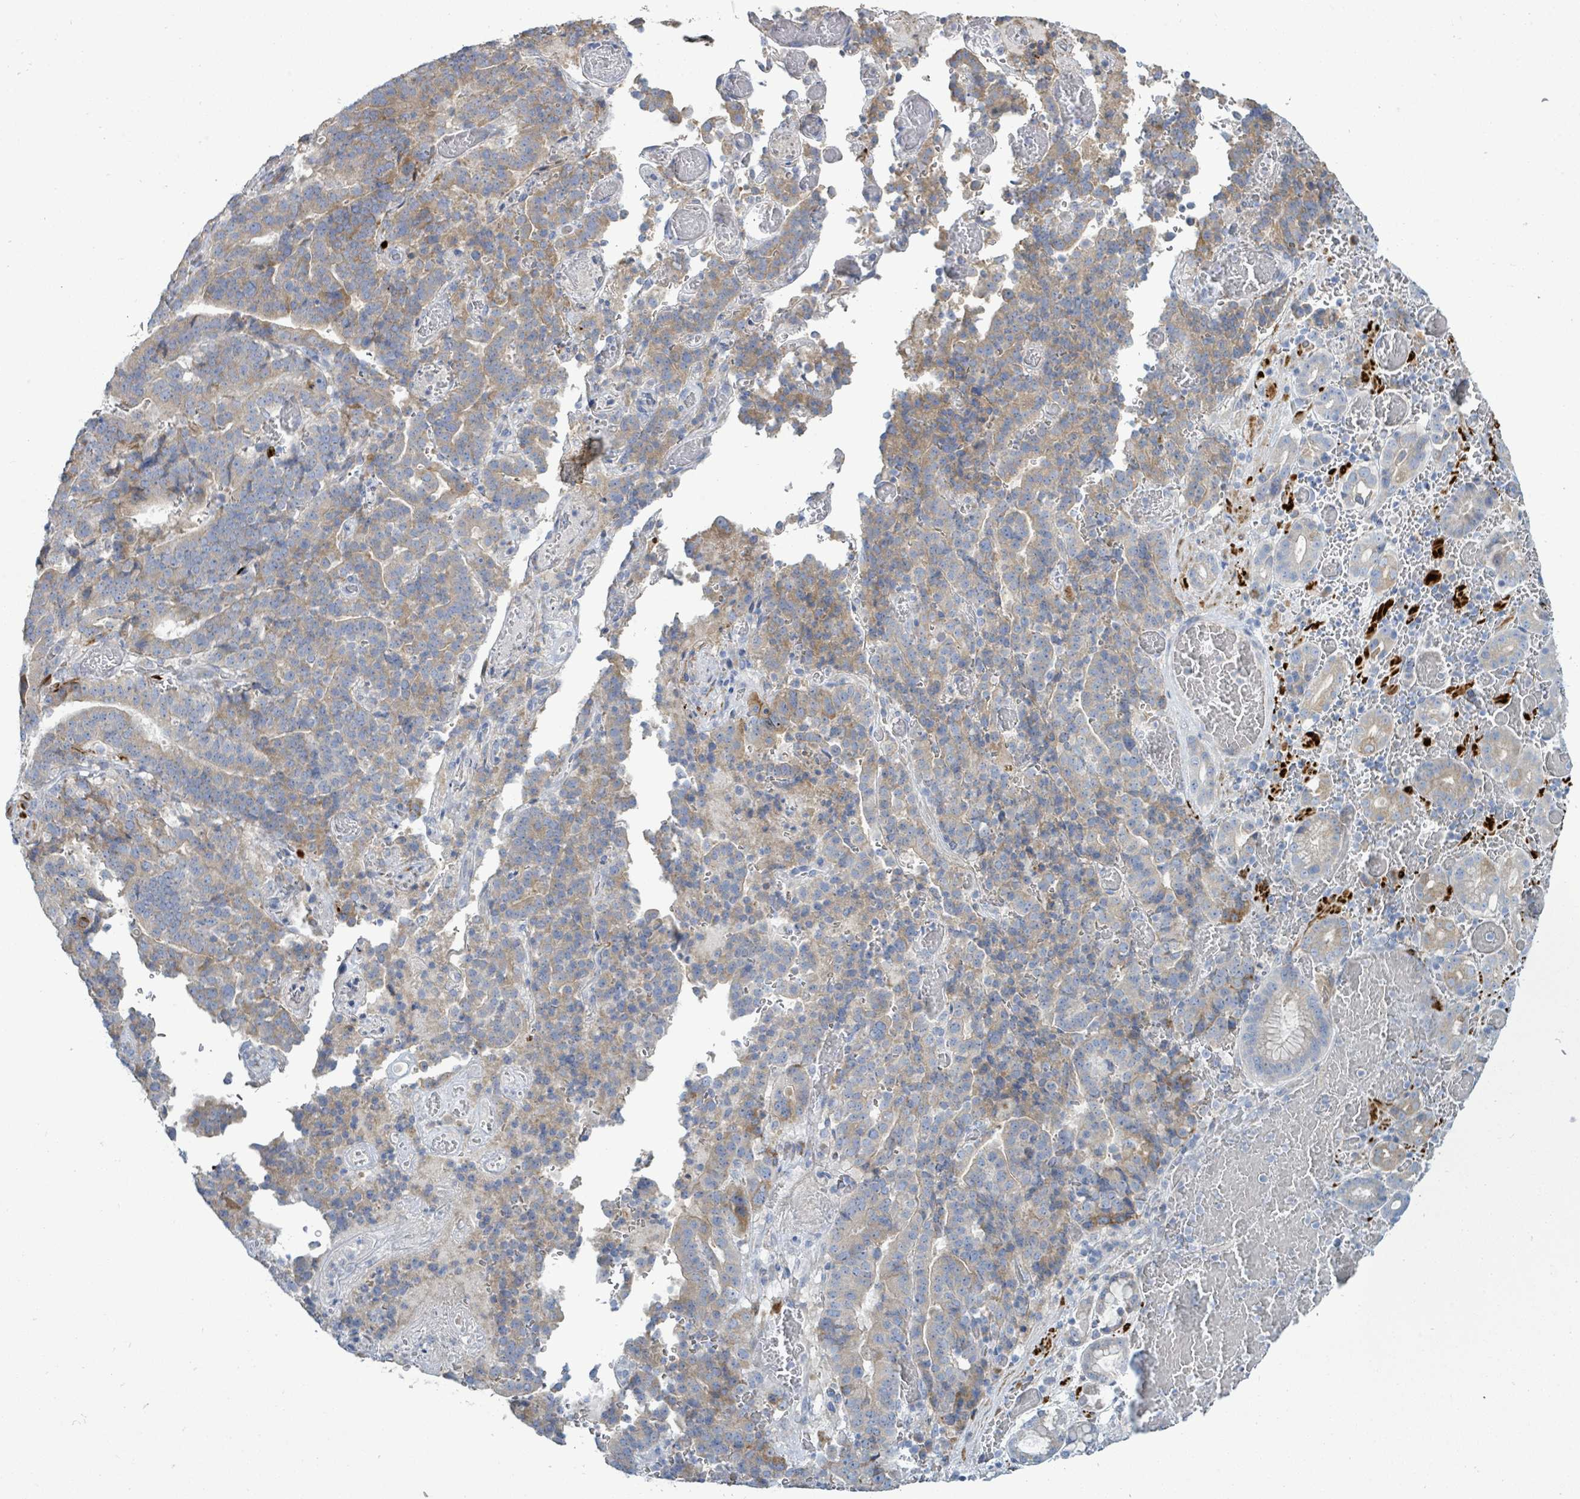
{"staining": {"intensity": "weak", "quantity": "25%-75%", "location": "cytoplasmic/membranous"}, "tissue": "stomach cancer", "cell_type": "Tumor cells", "image_type": "cancer", "snomed": [{"axis": "morphology", "description": "Adenocarcinoma, NOS"}, {"axis": "topography", "description": "Stomach"}], "caption": "Immunohistochemical staining of stomach adenocarcinoma displays weak cytoplasmic/membranous protein staining in about 25%-75% of tumor cells. Immunohistochemistry (ihc) stains the protein in brown and the nuclei are stained blue.", "gene": "SIRPB1", "patient": {"sex": "male", "age": 48}}